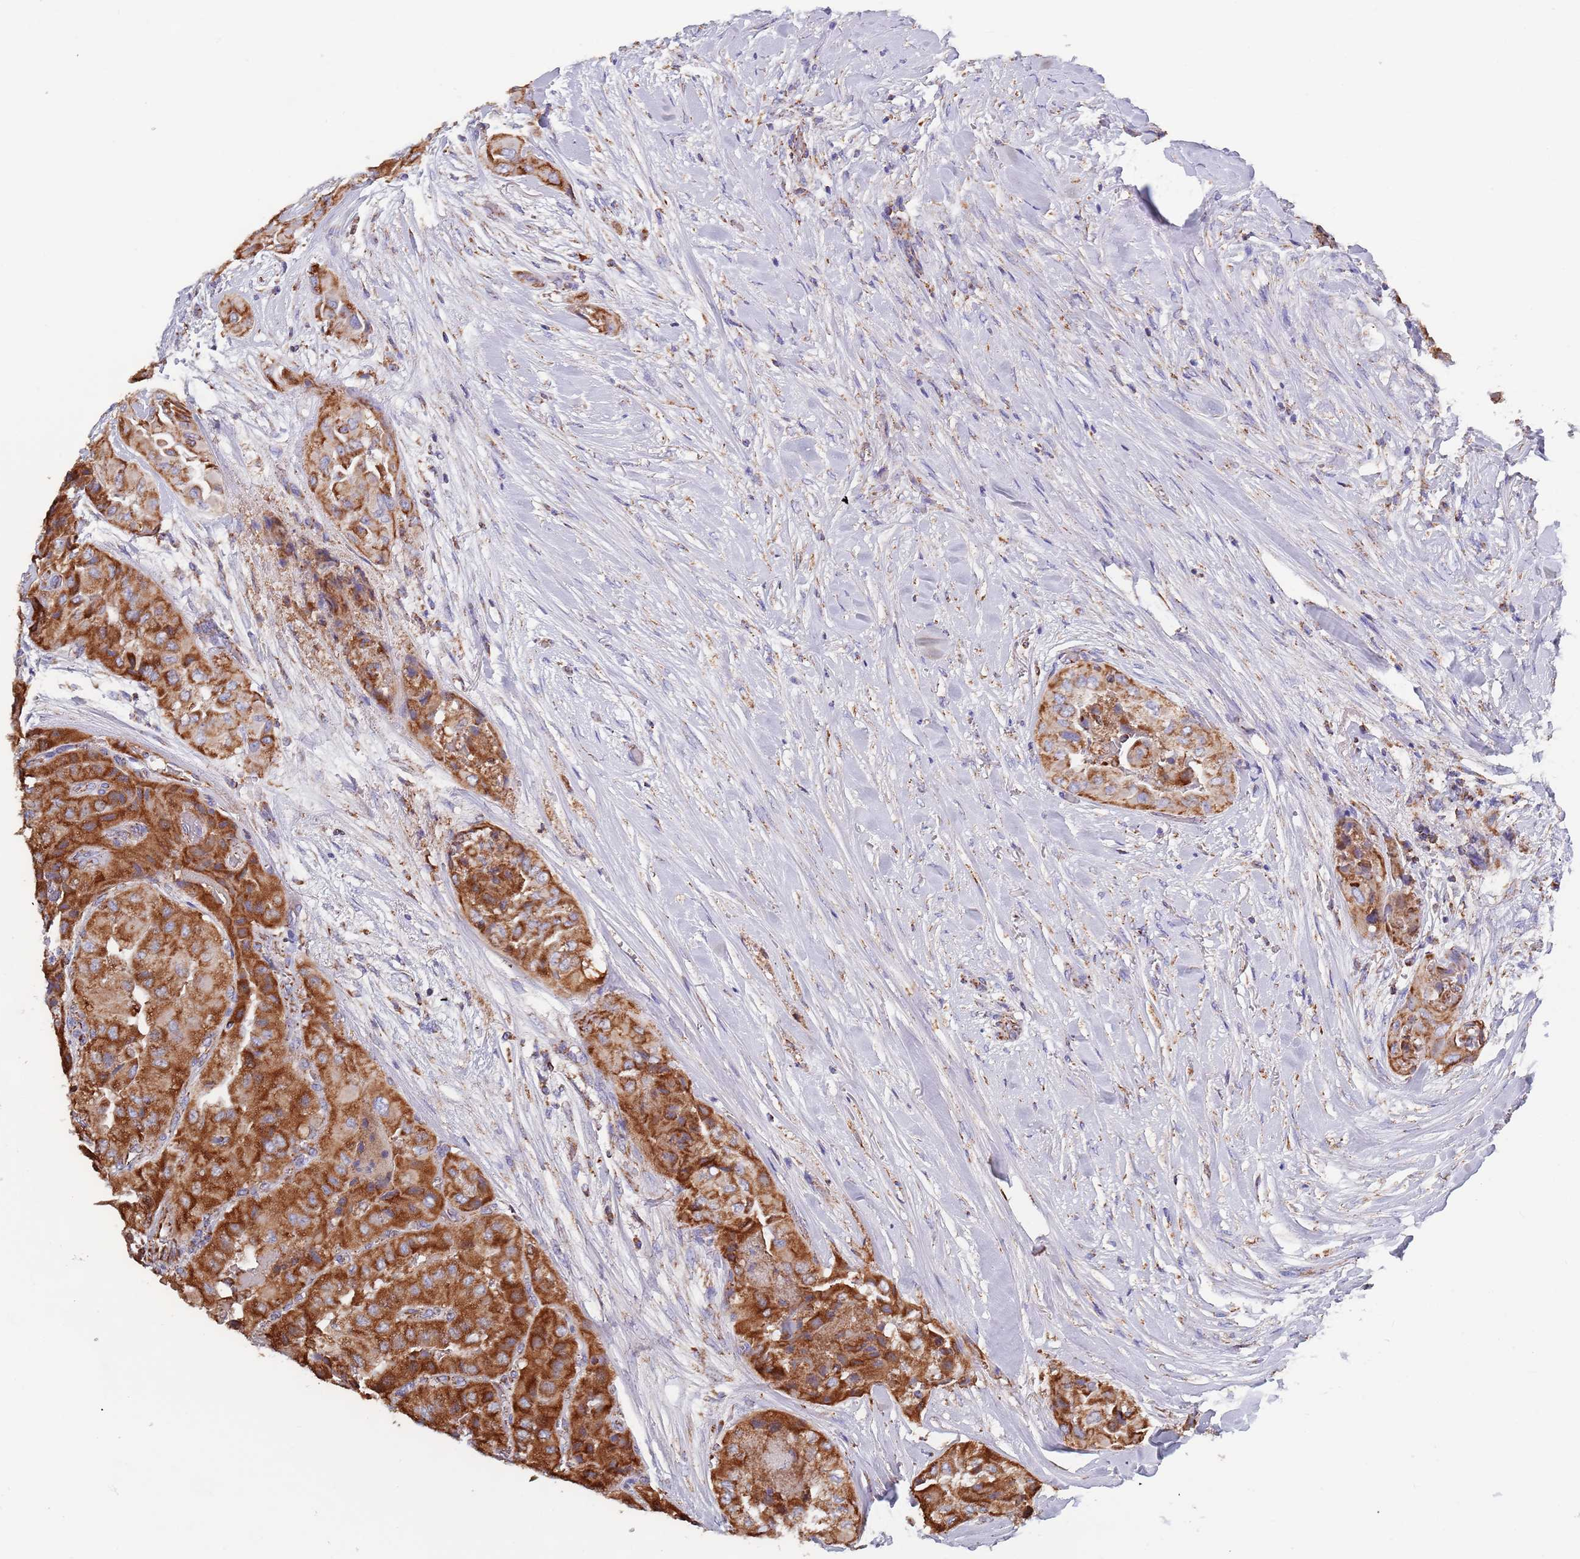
{"staining": {"intensity": "strong", "quantity": ">75%", "location": "cytoplasmic/membranous"}, "tissue": "thyroid cancer", "cell_type": "Tumor cells", "image_type": "cancer", "snomed": [{"axis": "morphology", "description": "Normal tissue, NOS"}, {"axis": "morphology", "description": "Papillary adenocarcinoma, NOS"}, {"axis": "topography", "description": "Thyroid gland"}], "caption": "Protein staining of thyroid papillary adenocarcinoma tissue shows strong cytoplasmic/membranous staining in about >75% of tumor cells.", "gene": "PGP", "patient": {"sex": "female", "age": 59}}